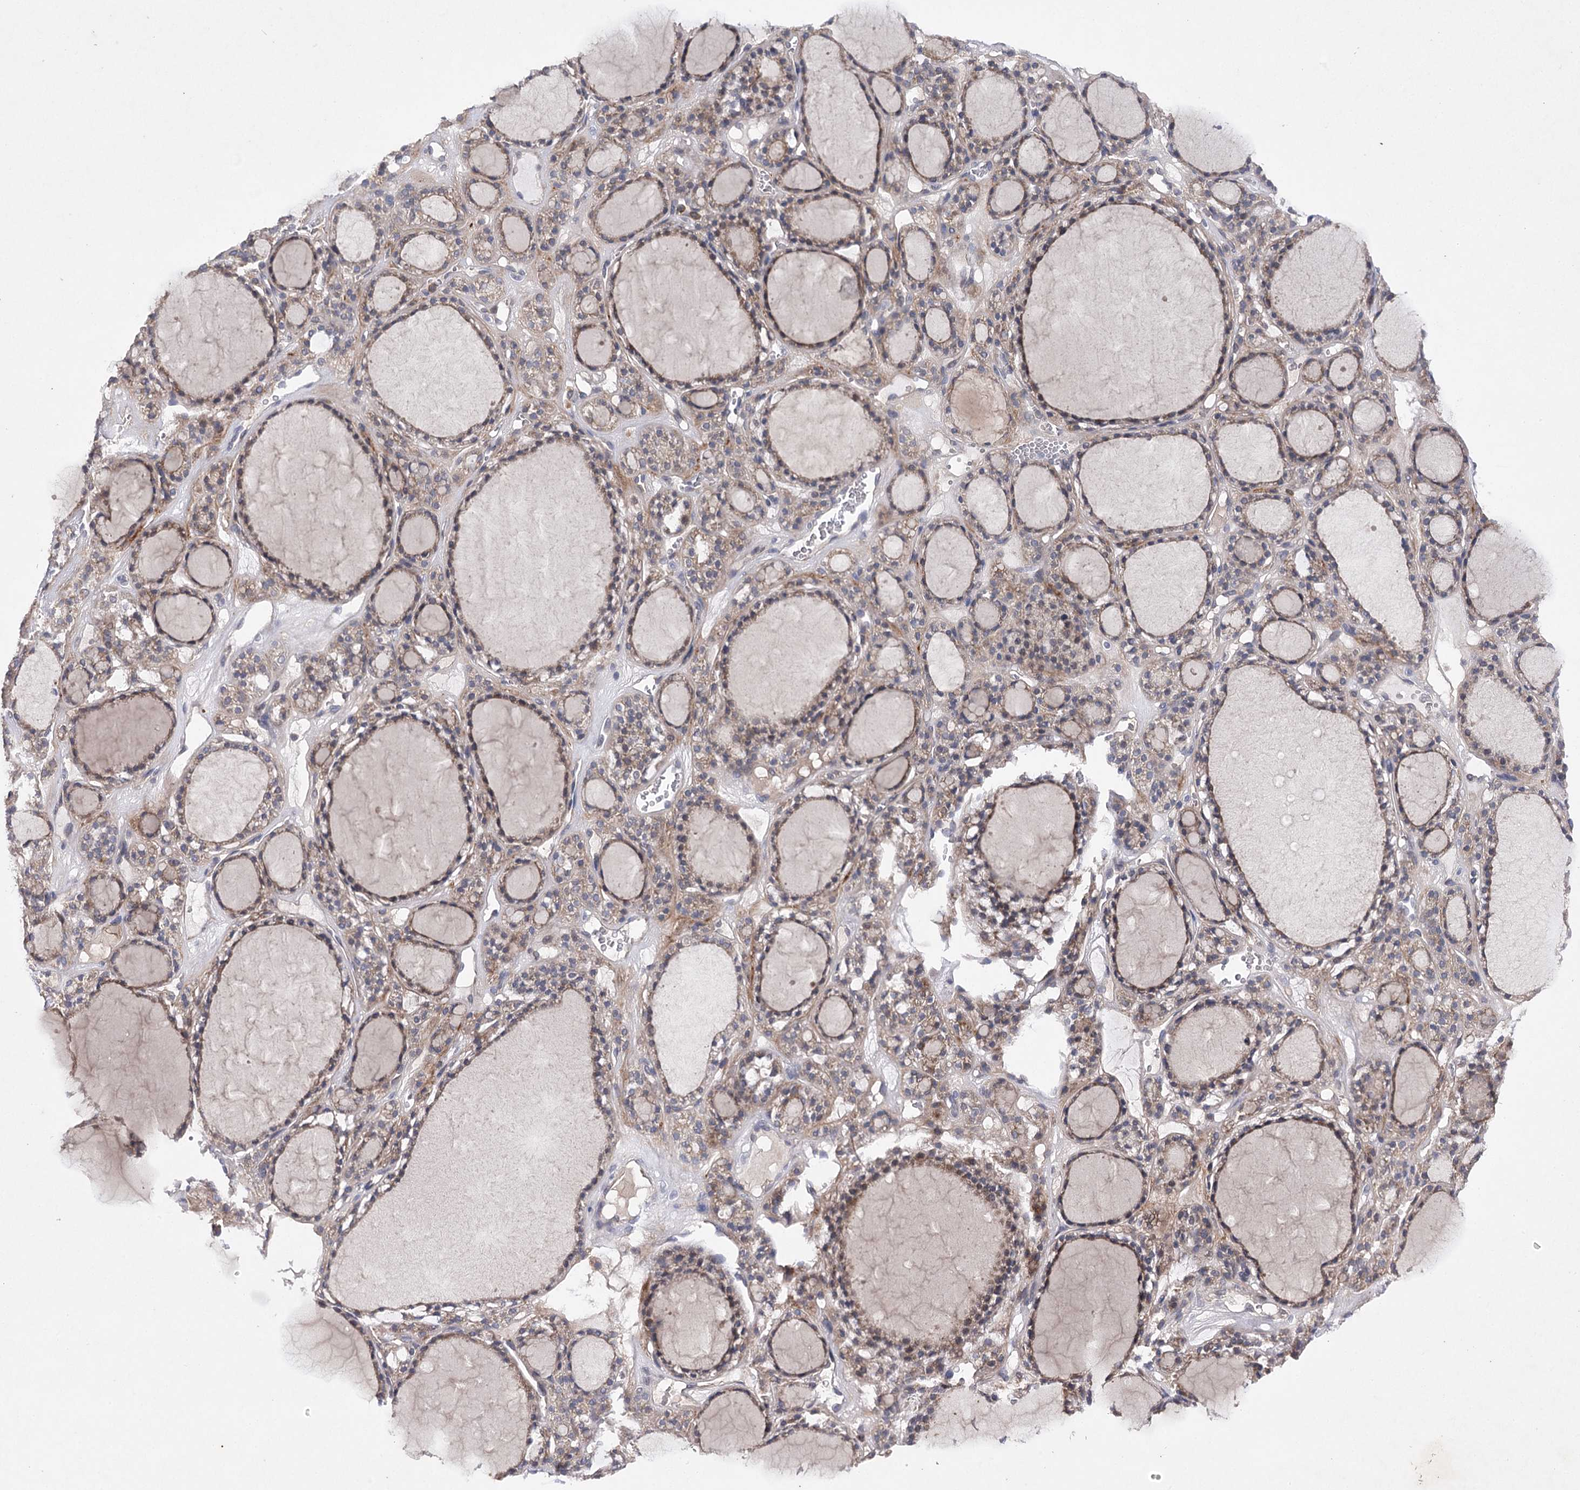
{"staining": {"intensity": "weak", "quantity": ">75%", "location": "cytoplasmic/membranous"}, "tissue": "thyroid gland", "cell_type": "Glandular cells", "image_type": "normal", "snomed": [{"axis": "morphology", "description": "Normal tissue, NOS"}, {"axis": "topography", "description": "Thyroid gland"}], "caption": "A histopathology image showing weak cytoplasmic/membranous positivity in about >75% of glandular cells in normal thyroid gland, as visualized by brown immunohistochemical staining.", "gene": "BCR", "patient": {"sex": "female", "age": 28}}